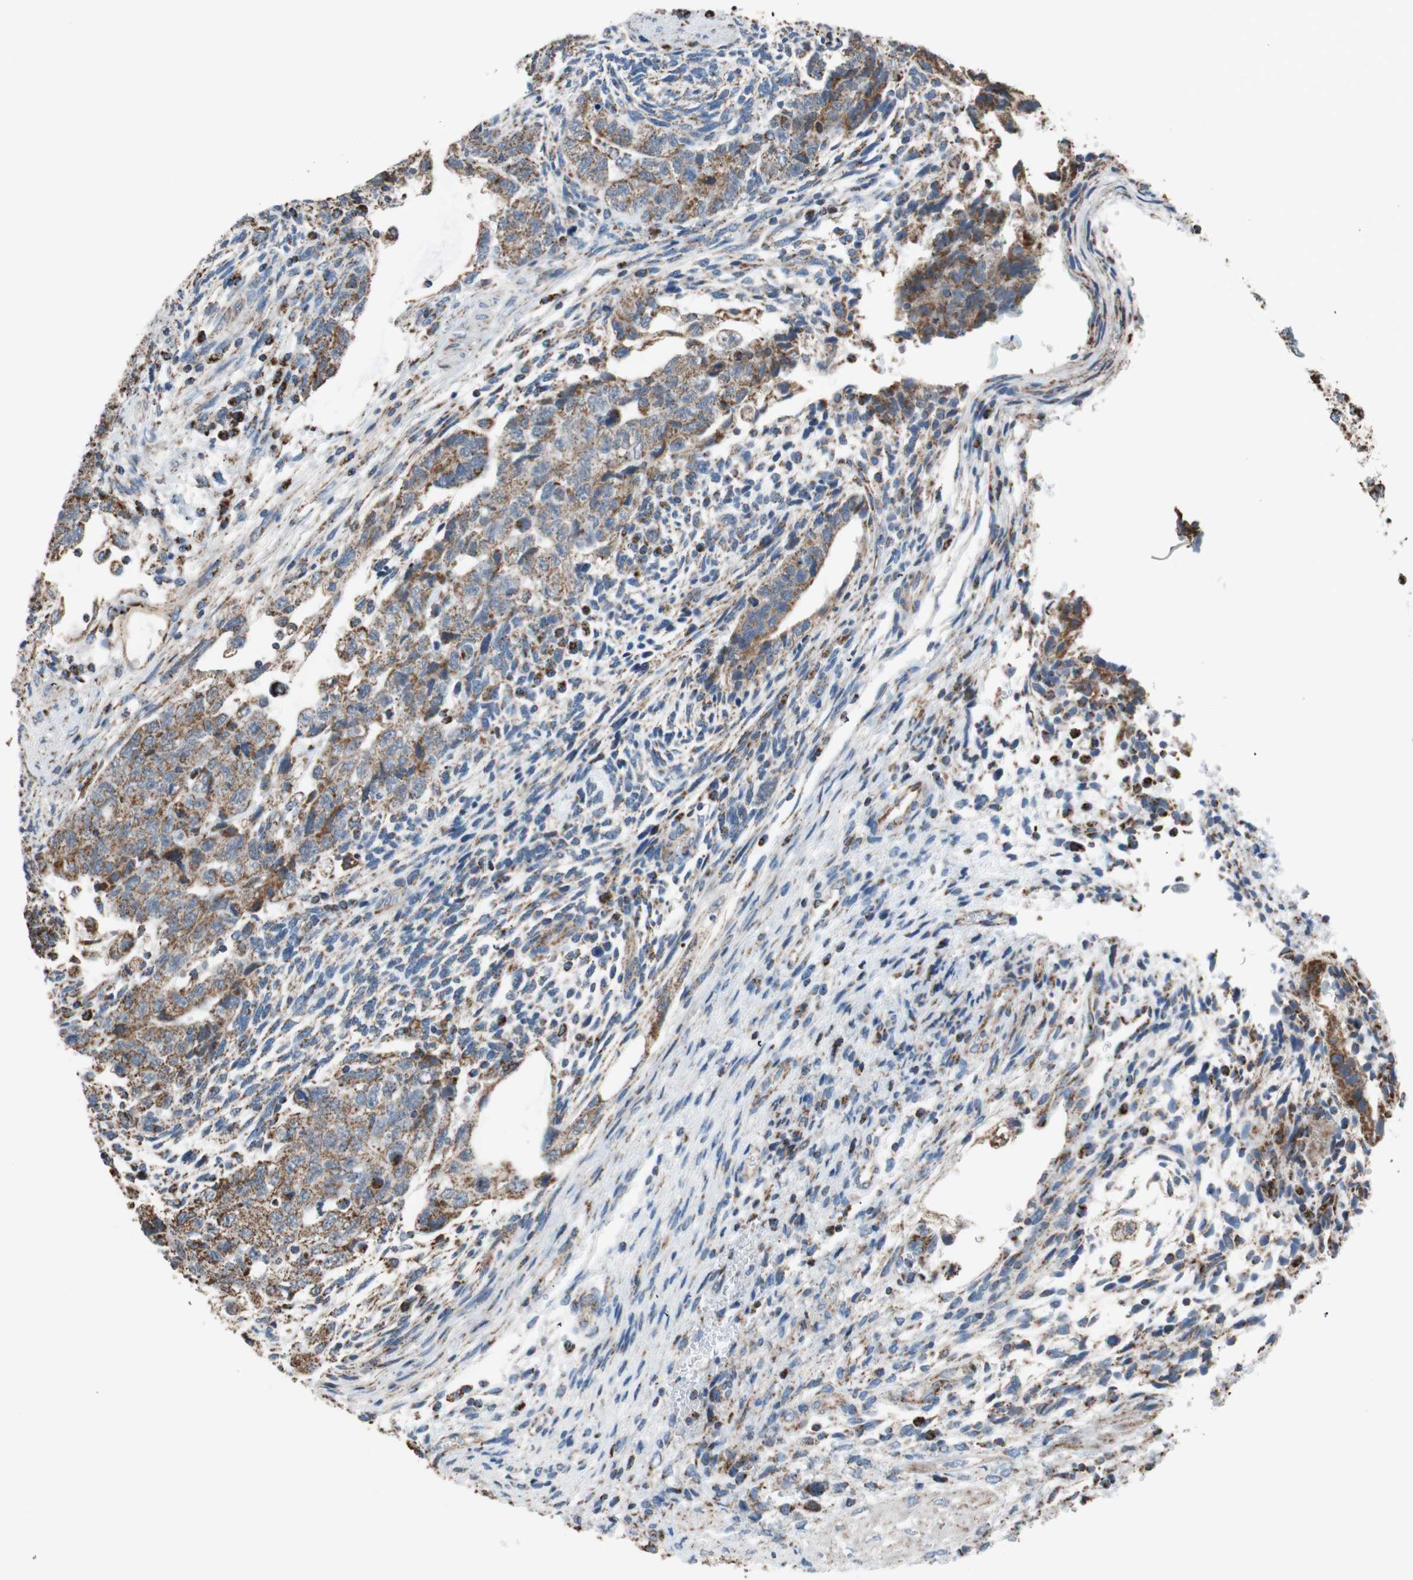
{"staining": {"intensity": "moderate", "quantity": ">75%", "location": "cytoplasmic/membranous"}, "tissue": "testis cancer", "cell_type": "Tumor cells", "image_type": "cancer", "snomed": [{"axis": "morphology", "description": "Normal tissue, NOS"}, {"axis": "morphology", "description": "Carcinoma, Embryonal, NOS"}, {"axis": "topography", "description": "Testis"}], "caption": "A brown stain labels moderate cytoplasmic/membranous staining of a protein in testis cancer (embryonal carcinoma) tumor cells. (DAB IHC with brightfield microscopy, high magnification).", "gene": "PCSK4", "patient": {"sex": "male", "age": 36}}